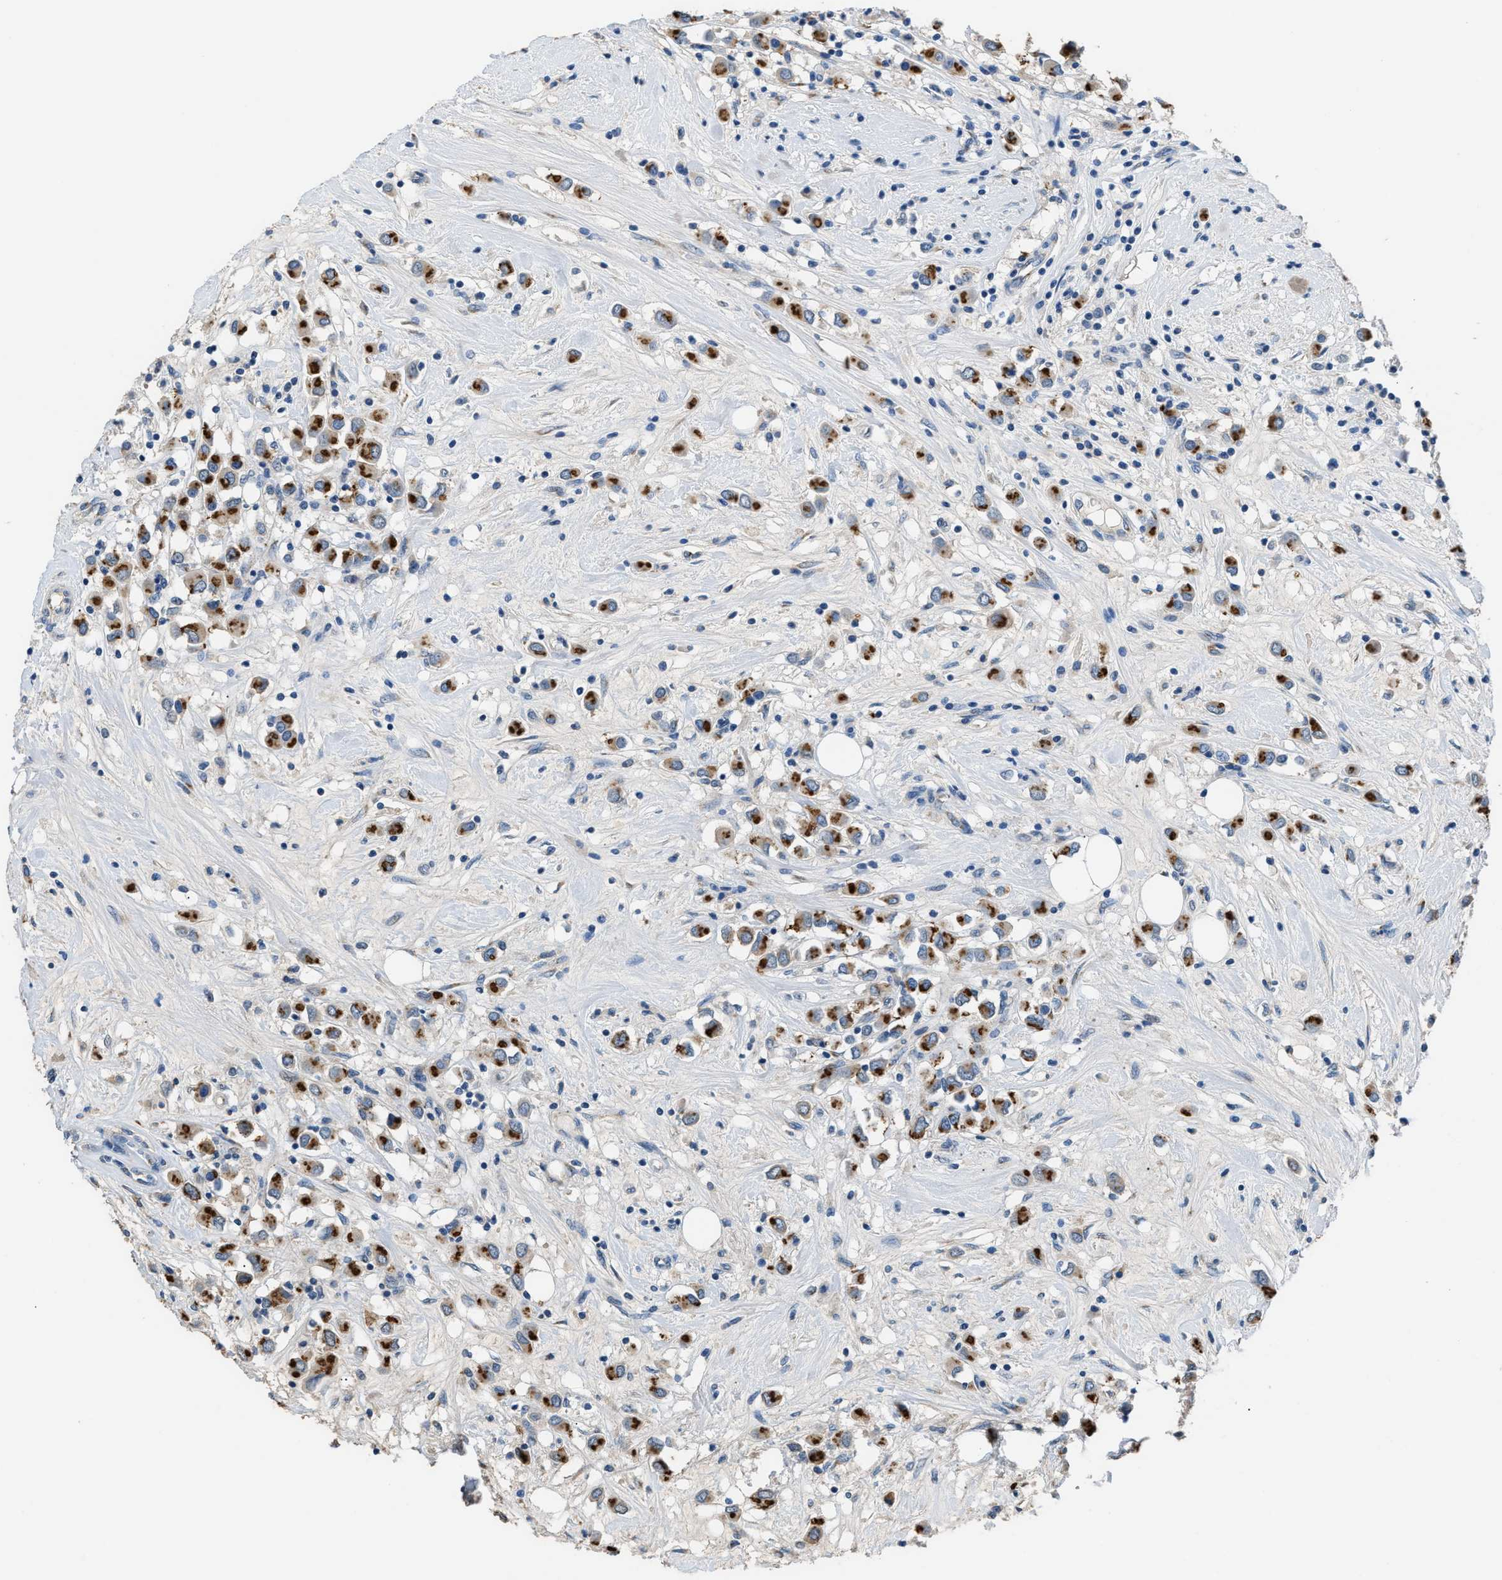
{"staining": {"intensity": "strong", "quantity": ">75%", "location": "cytoplasmic/membranous"}, "tissue": "breast cancer", "cell_type": "Tumor cells", "image_type": "cancer", "snomed": [{"axis": "morphology", "description": "Duct carcinoma"}, {"axis": "topography", "description": "Breast"}], "caption": "High-magnification brightfield microscopy of intraductal carcinoma (breast) stained with DAB (brown) and counterstained with hematoxylin (blue). tumor cells exhibit strong cytoplasmic/membranous expression is appreciated in approximately>75% of cells.", "gene": "GOLM1", "patient": {"sex": "female", "age": 61}}